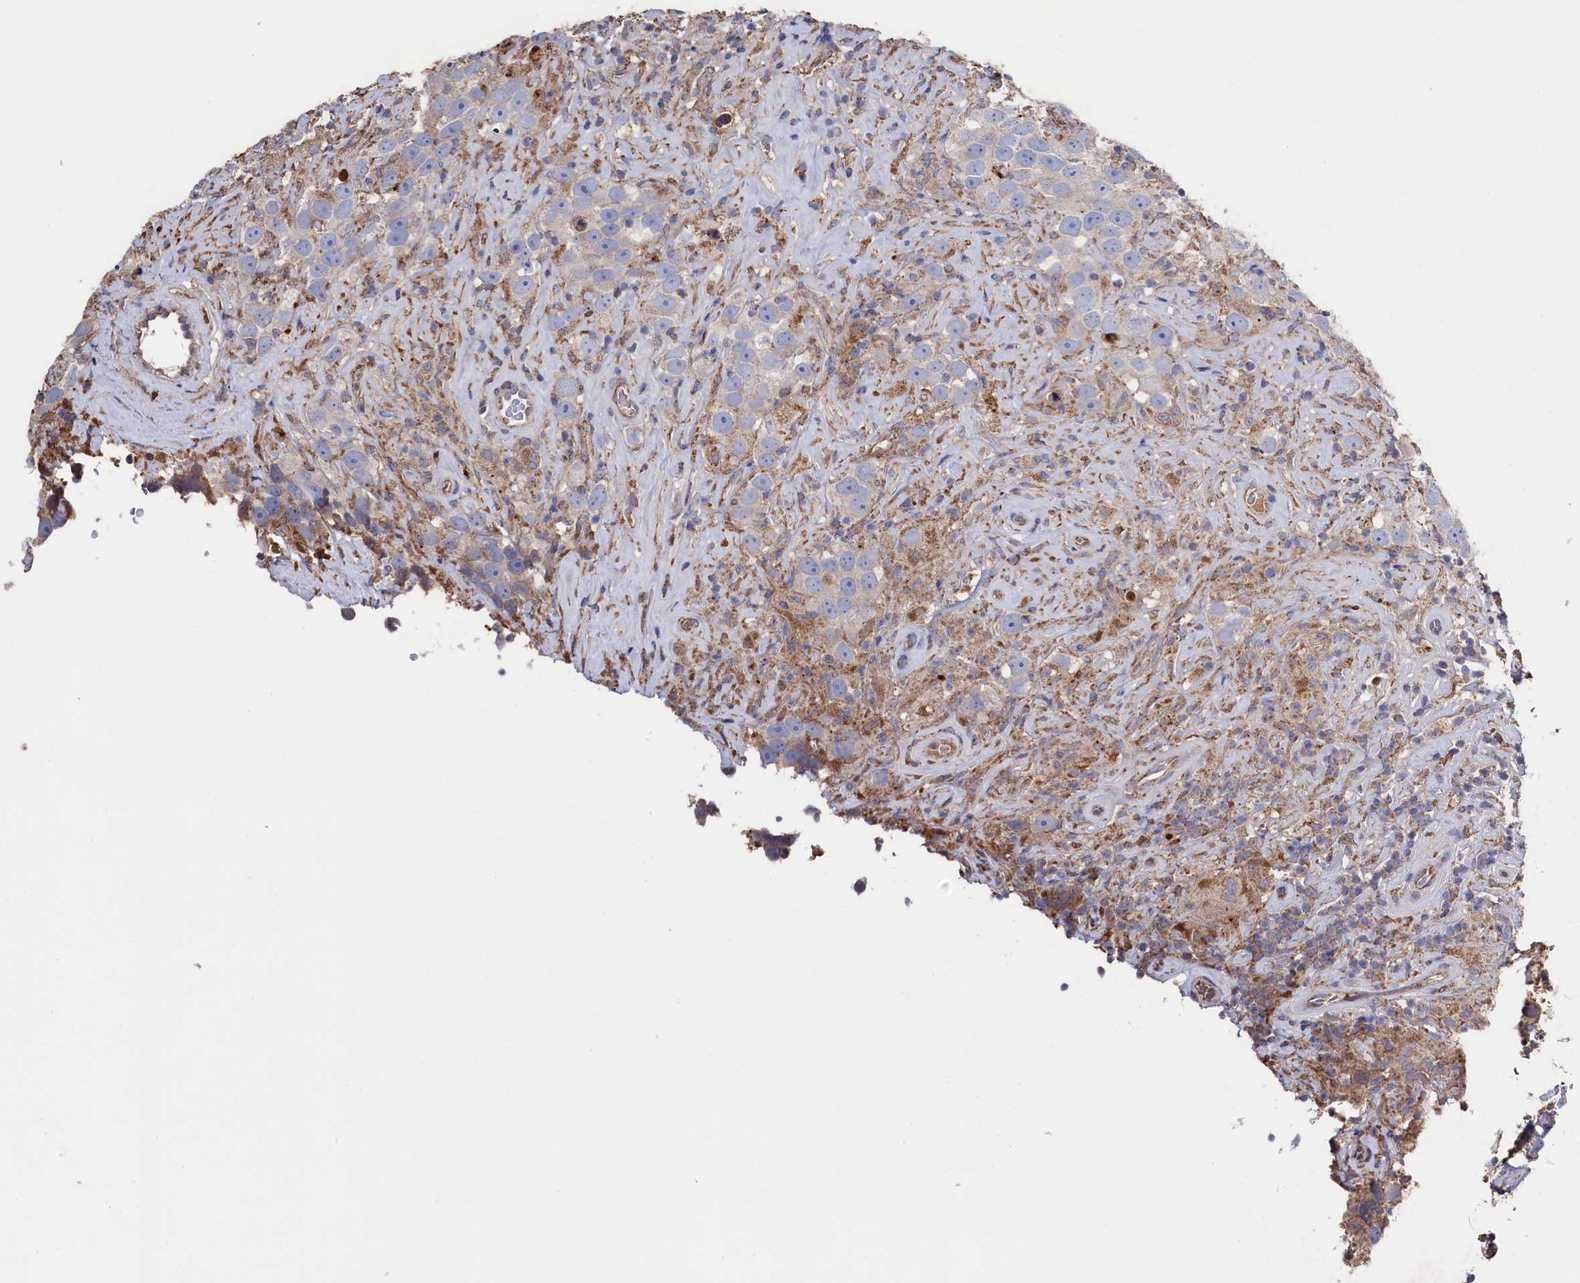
{"staining": {"intensity": "weak", "quantity": "25%-75%", "location": "cytoplasmic/membranous"}, "tissue": "testis cancer", "cell_type": "Tumor cells", "image_type": "cancer", "snomed": [{"axis": "morphology", "description": "Seminoma, NOS"}, {"axis": "topography", "description": "Testis"}], "caption": "Immunohistochemistry staining of seminoma (testis), which shows low levels of weak cytoplasmic/membranous staining in approximately 25%-75% of tumor cells indicating weak cytoplasmic/membranous protein expression. The staining was performed using DAB (brown) for protein detection and nuclei were counterstained in hematoxylin (blue).", "gene": "TK2", "patient": {"sex": "male", "age": 49}}